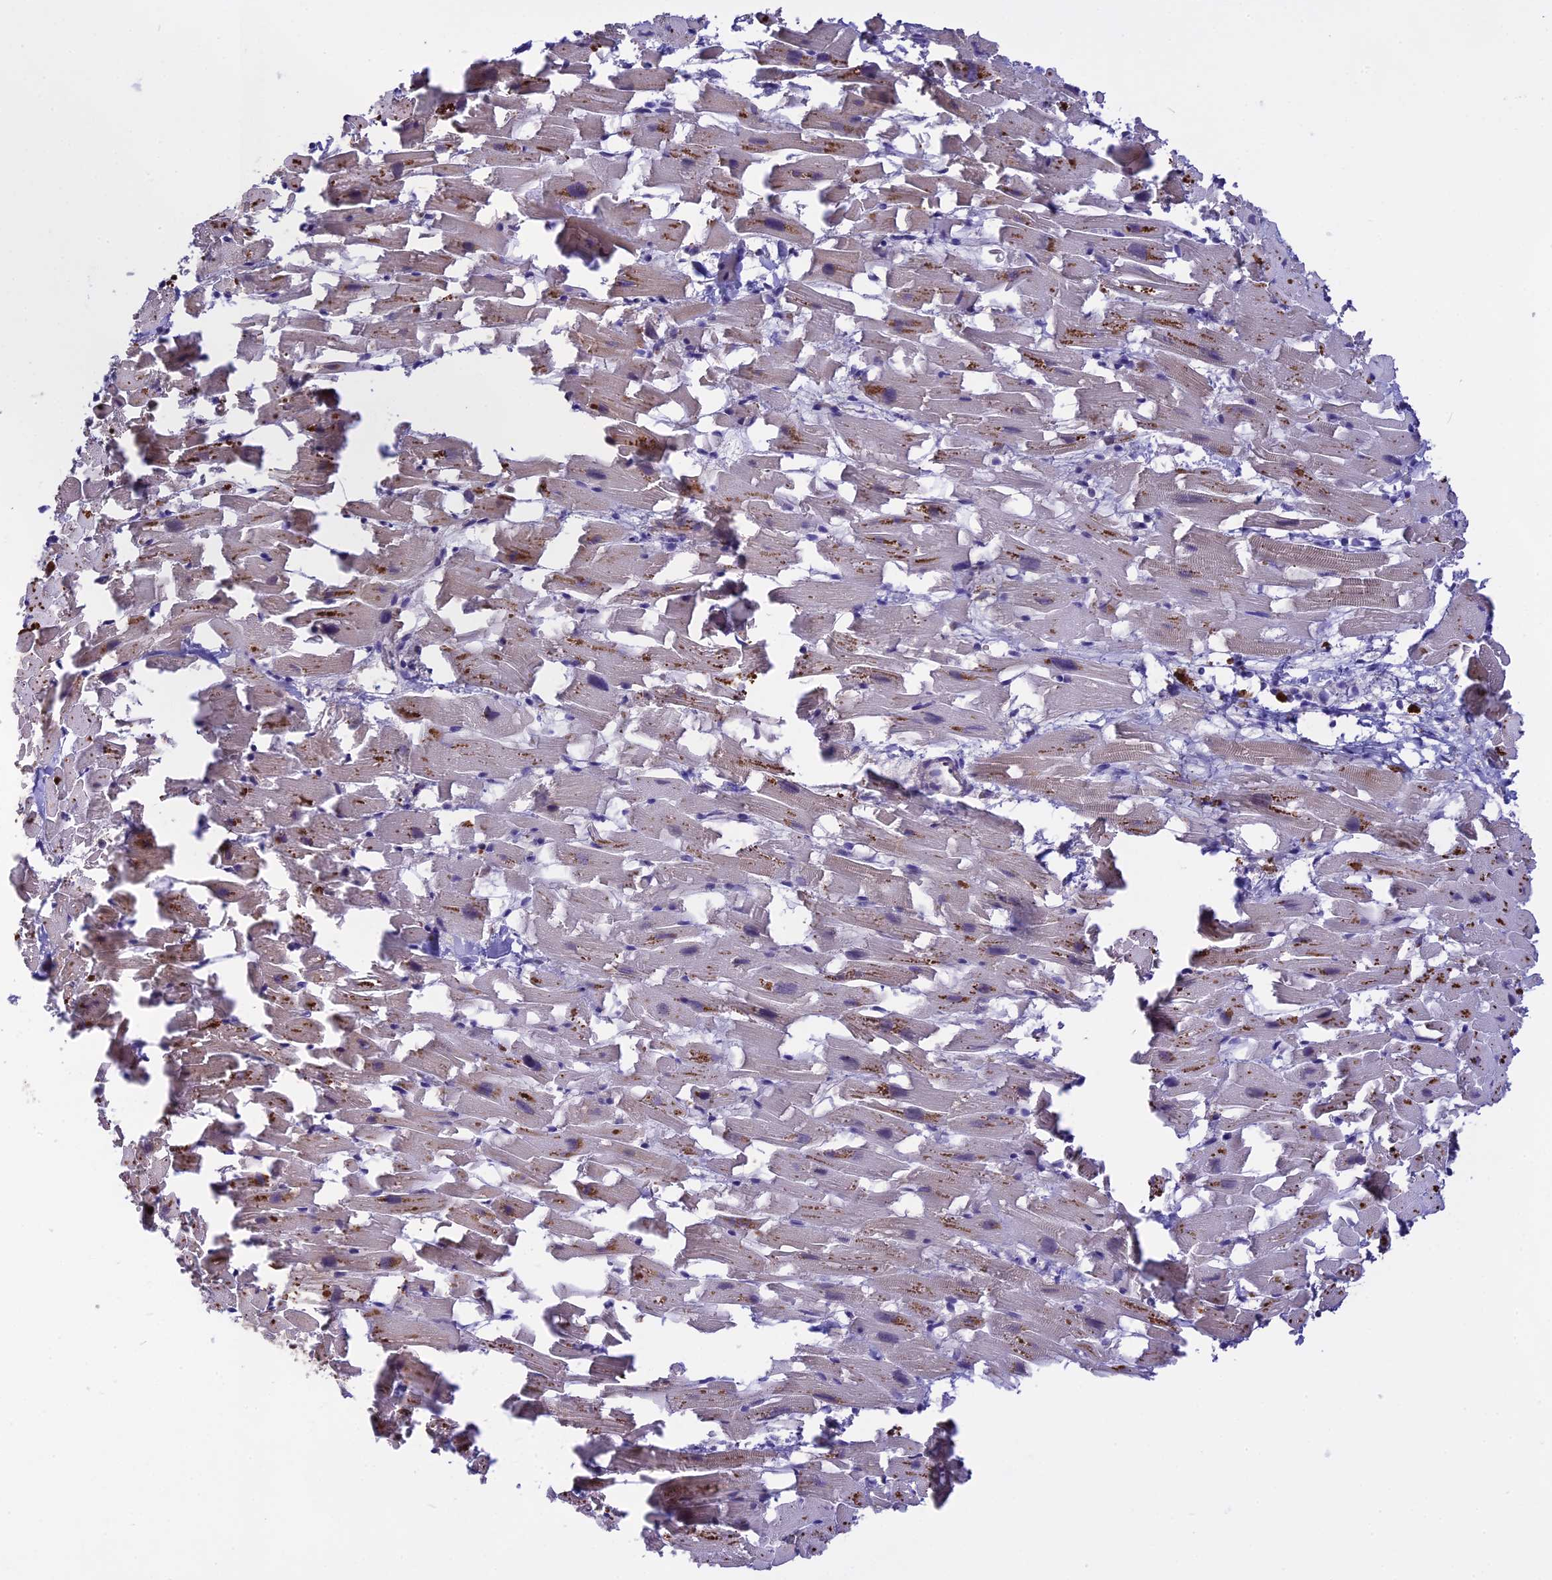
{"staining": {"intensity": "moderate", "quantity": "25%-75%", "location": "cytoplasmic/membranous"}, "tissue": "heart muscle", "cell_type": "Cardiomyocytes", "image_type": "normal", "snomed": [{"axis": "morphology", "description": "Normal tissue, NOS"}, {"axis": "topography", "description": "Heart"}], "caption": "This histopathology image demonstrates immunohistochemistry staining of normal heart muscle, with medium moderate cytoplasmic/membranous staining in about 25%-75% of cardiomyocytes.", "gene": "NUDT8", "patient": {"sex": "female", "age": 64}}